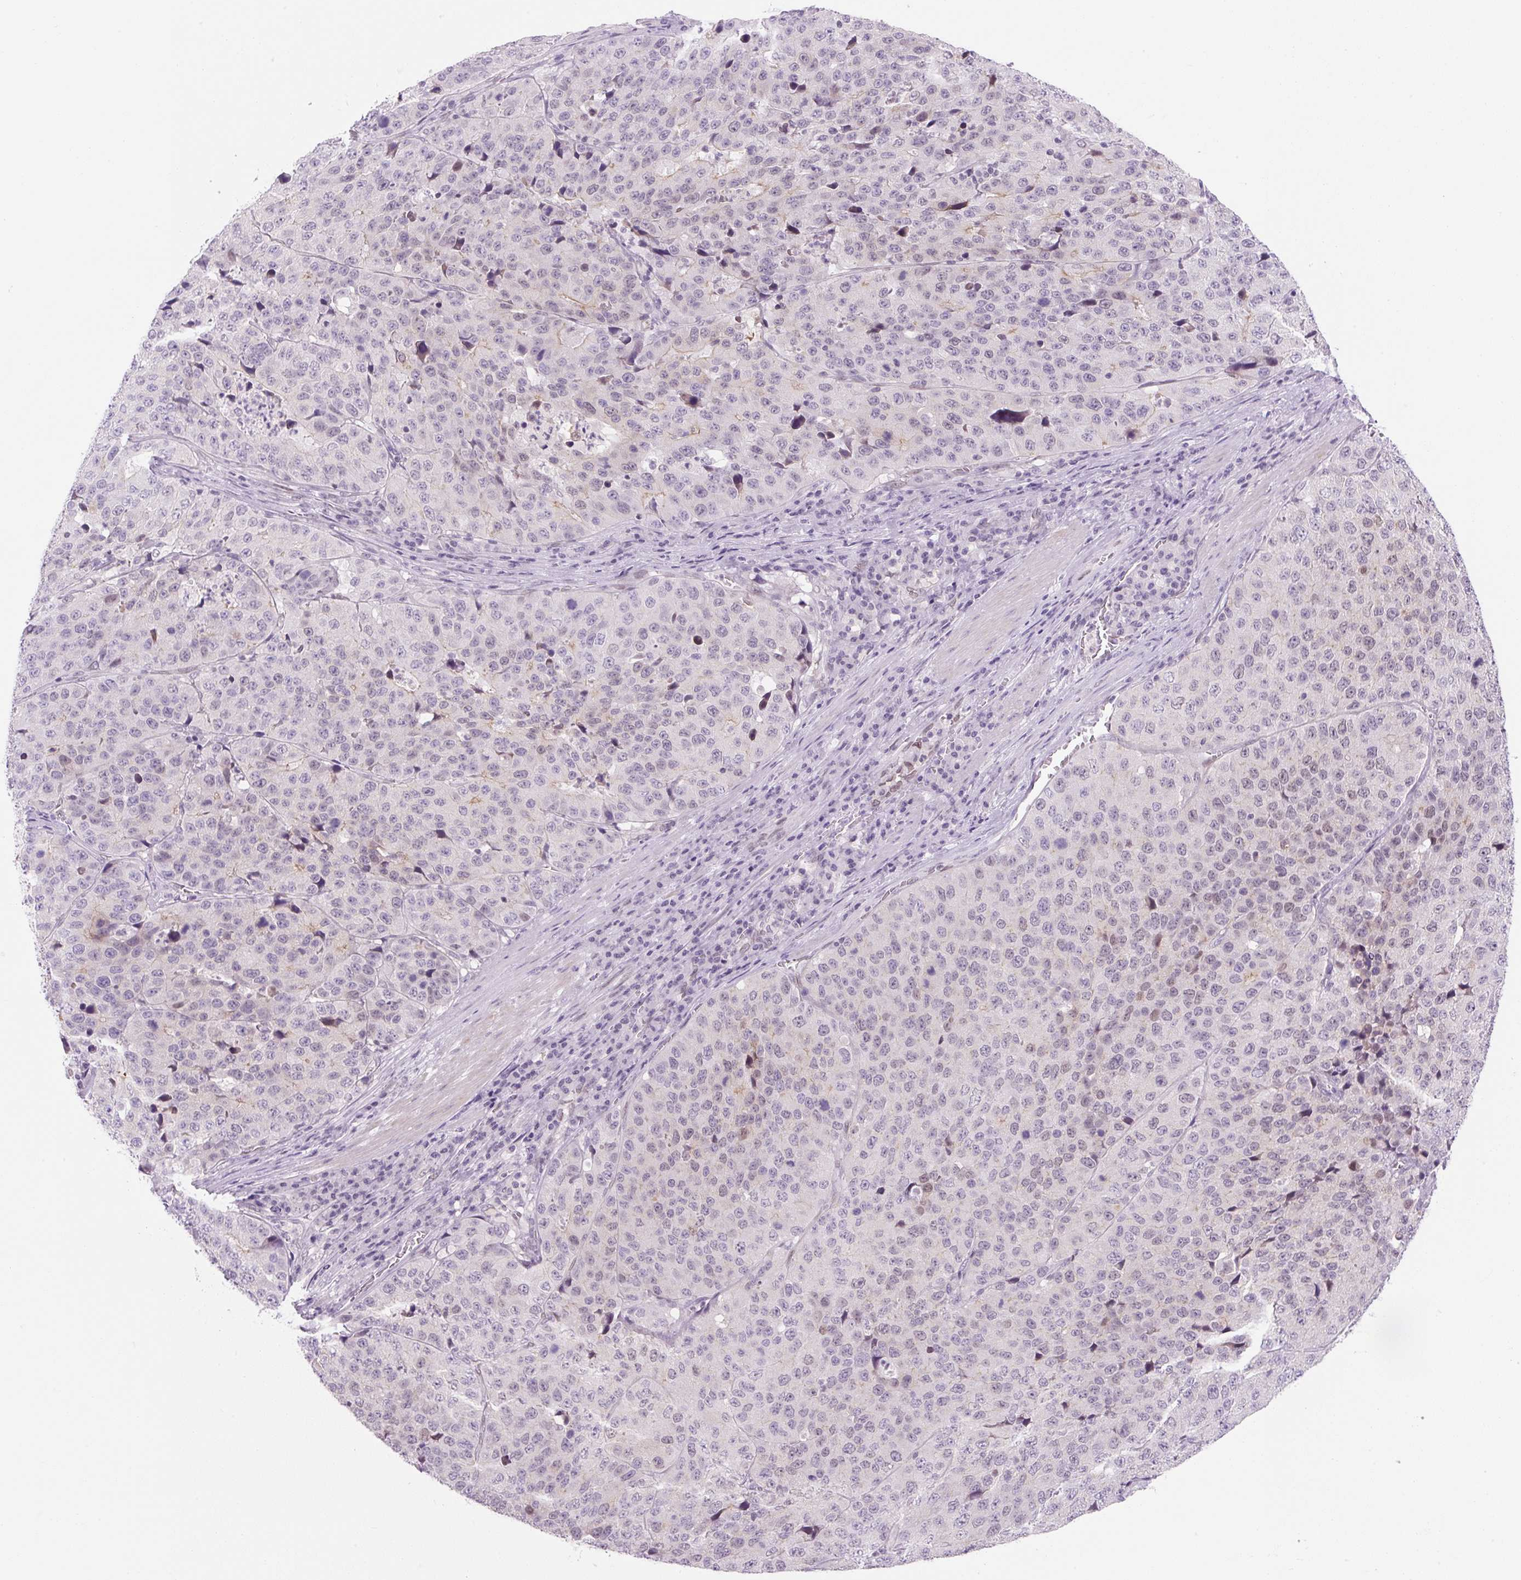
{"staining": {"intensity": "weak", "quantity": "<25%", "location": "nuclear"}, "tissue": "stomach cancer", "cell_type": "Tumor cells", "image_type": "cancer", "snomed": [{"axis": "morphology", "description": "Adenocarcinoma, NOS"}, {"axis": "topography", "description": "Stomach"}], "caption": "Tumor cells are negative for protein expression in human stomach cancer. (DAB IHC with hematoxylin counter stain).", "gene": "SYNE3", "patient": {"sex": "male", "age": 71}}